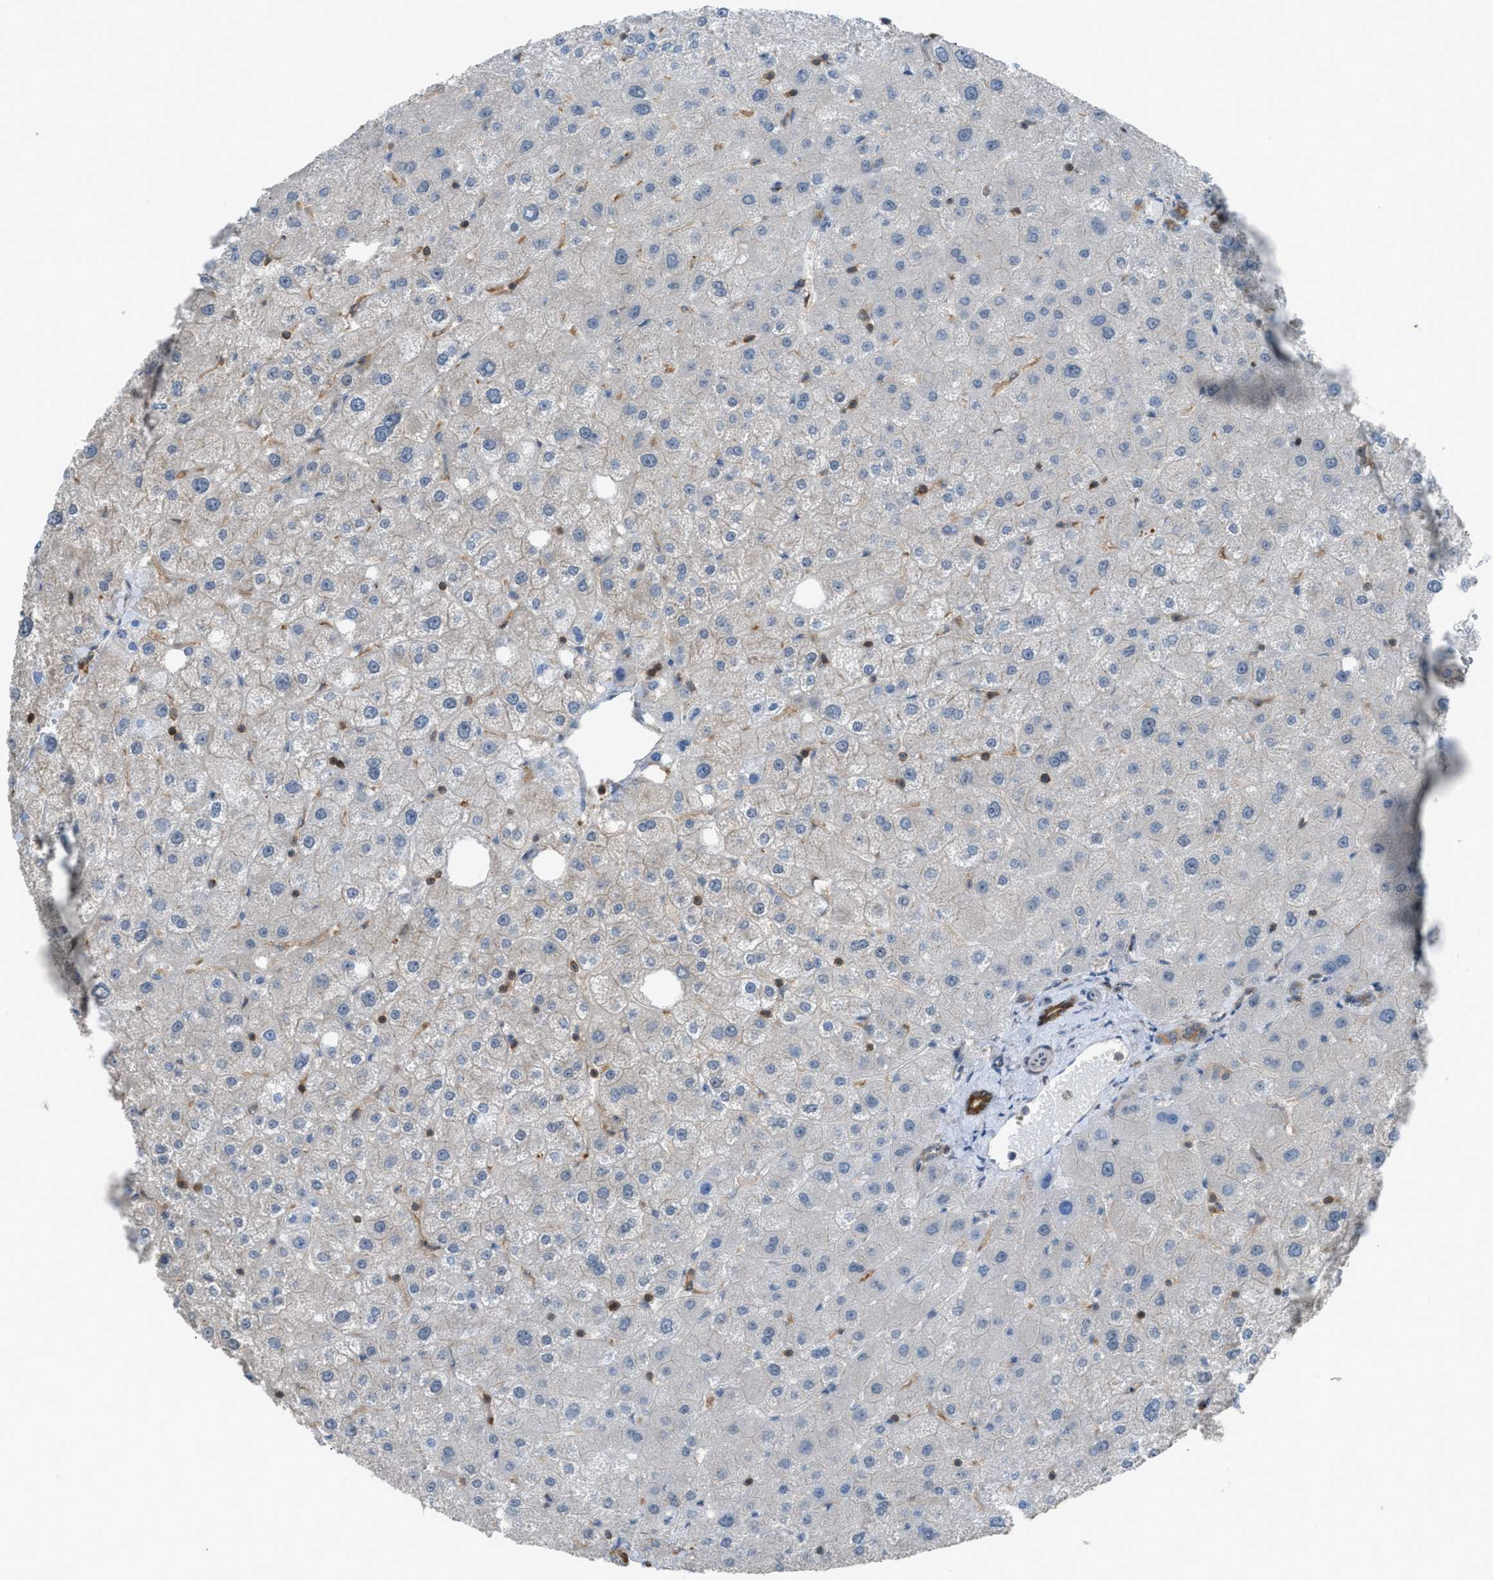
{"staining": {"intensity": "negative", "quantity": "none", "location": "none"}, "tissue": "liver", "cell_type": "Cholangiocytes", "image_type": "normal", "snomed": [{"axis": "morphology", "description": "Normal tissue, NOS"}, {"axis": "topography", "description": "Liver"}], "caption": "IHC of benign human liver reveals no staining in cholangiocytes. (Brightfield microscopy of DAB IHC at high magnification).", "gene": "DYRK1A", "patient": {"sex": "male", "age": 73}}